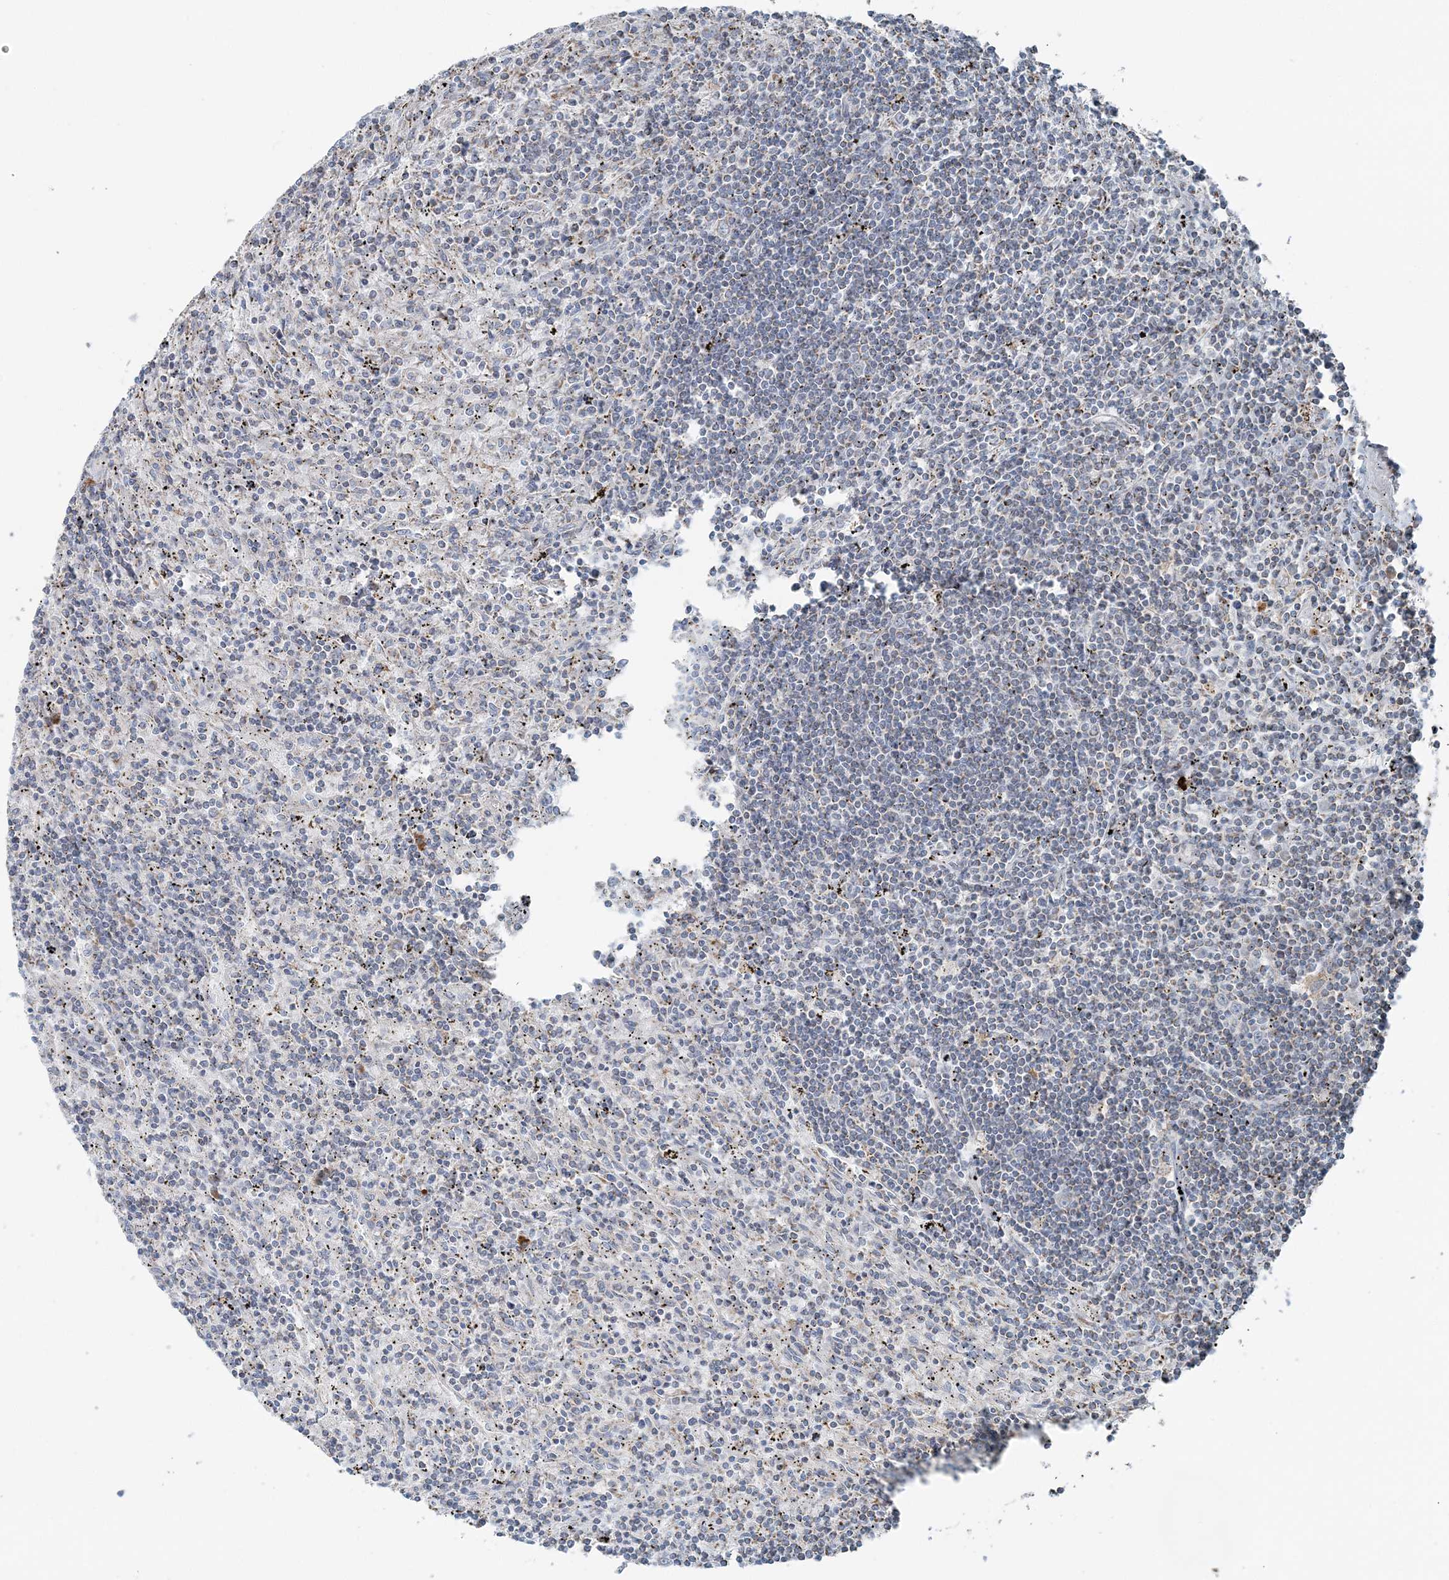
{"staining": {"intensity": "negative", "quantity": "none", "location": "none"}, "tissue": "lymphoma", "cell_type": "Tumor cells", "image_type": "cancer", "snomed": [{"axis": "morphology", "description": "Malignant lymphoma, non-Hodgkin's type, Low grade"}, {"axis": "topography", "description": "Spleen"}], "caption": "This is an immunohistochemistry image of human malignant lymphoma, non-Hodgkin's type (low-grade). There is no positivity in tumor cells.", "gene": "SLC22A16", "patient": {"sex": "male", "age": 76}}